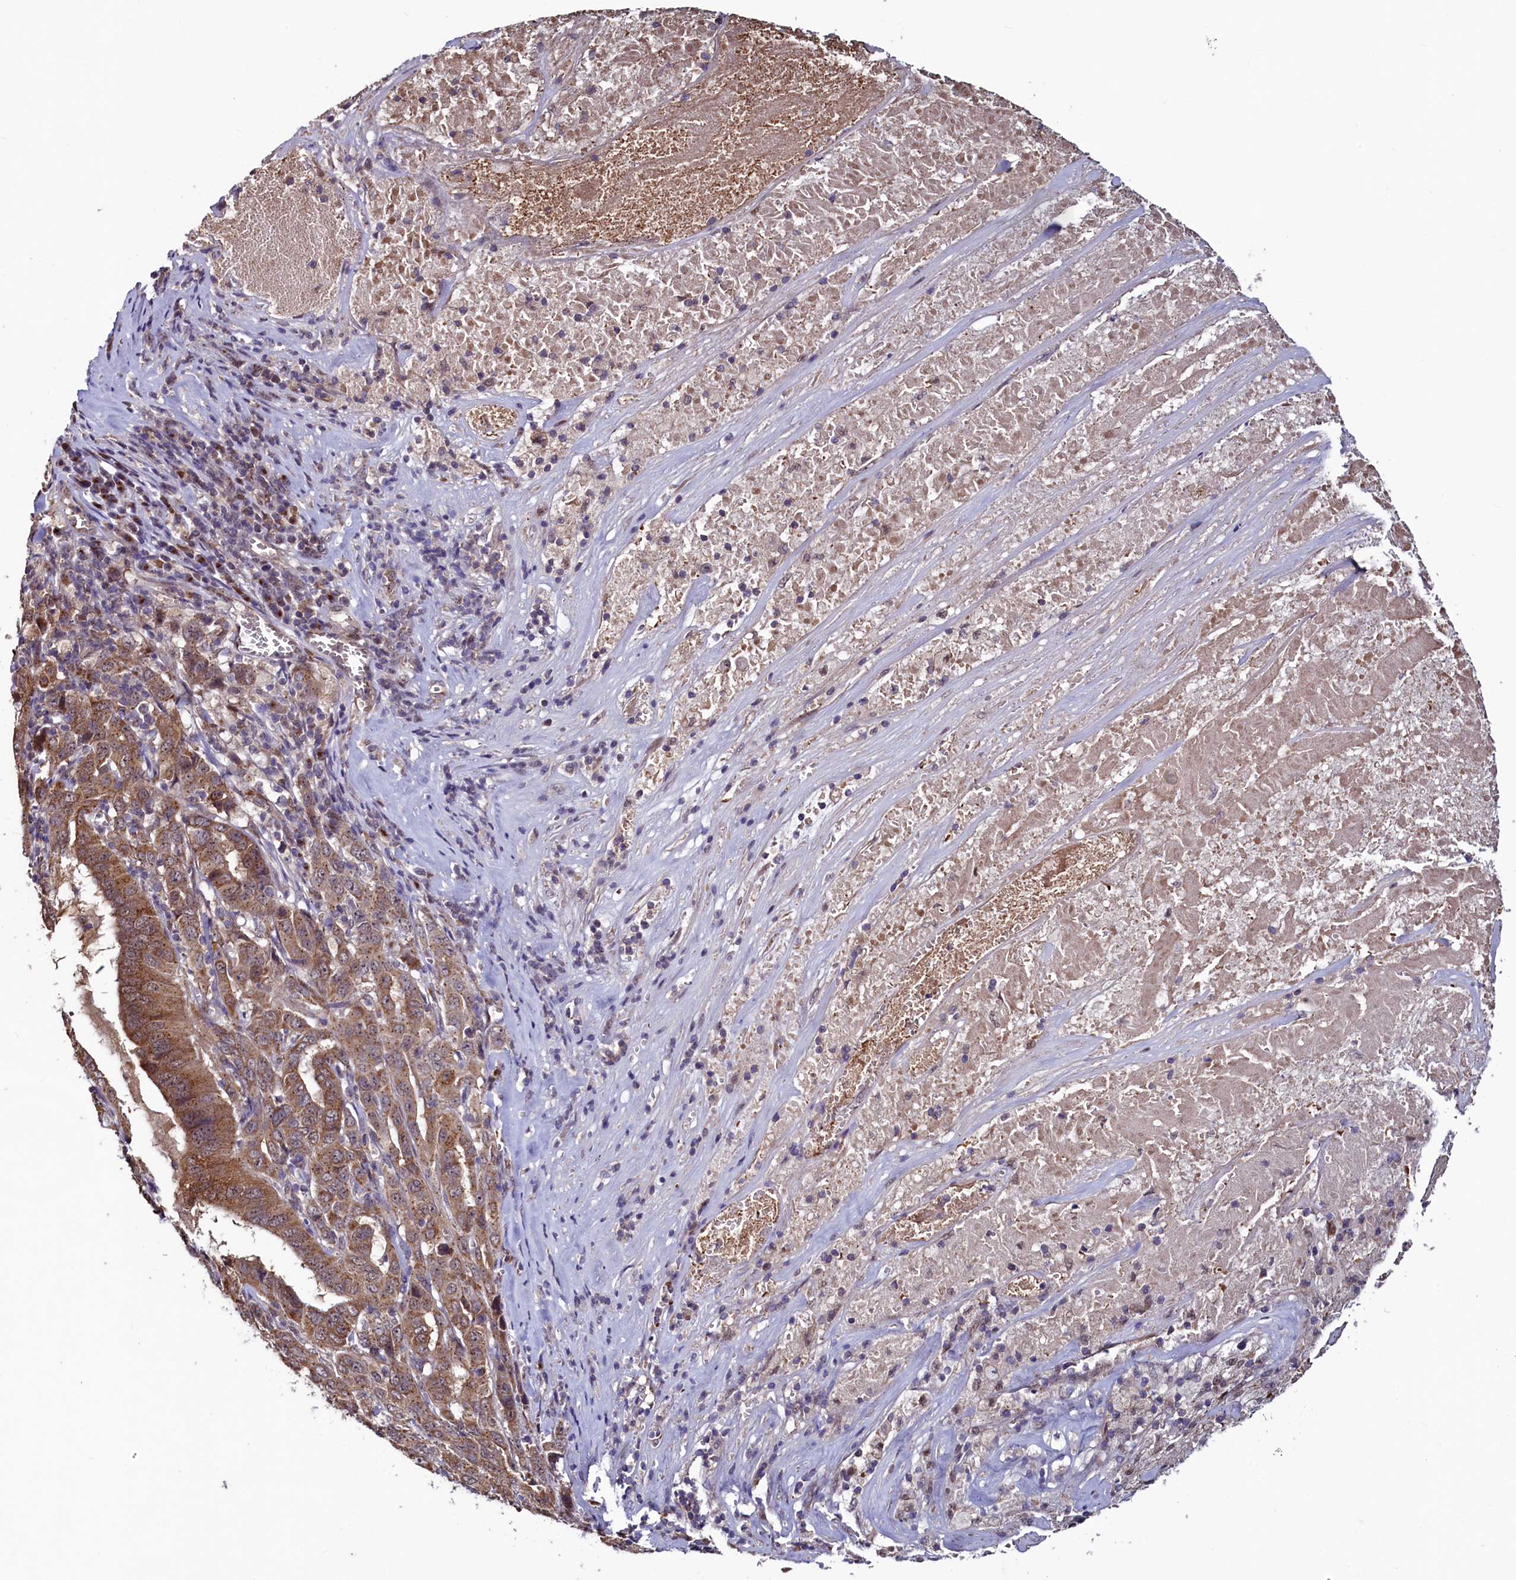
{"staining": {"intensity": "moderate", "quantity": ">75%", "location": "cytoplasmic/membranous"}, "tissue": "pancreatic cancer", "cell_type": "Tumor cells", "image_type": "cancer", "snomed": [{"axis": "morphology", "description": "Adenocarcinoma, NOS"}, {"axis": "topography", "description": "Pancreas"}], "caption": "Adenocarcinoma (pancreatic) stained with immunohistochemistry (IHC) displays moderate cytoplasmic/membranous expression in about >75% of tumor cells.", "gene": "SEC24C", "patient": {"sex": "male", "age": 63}}